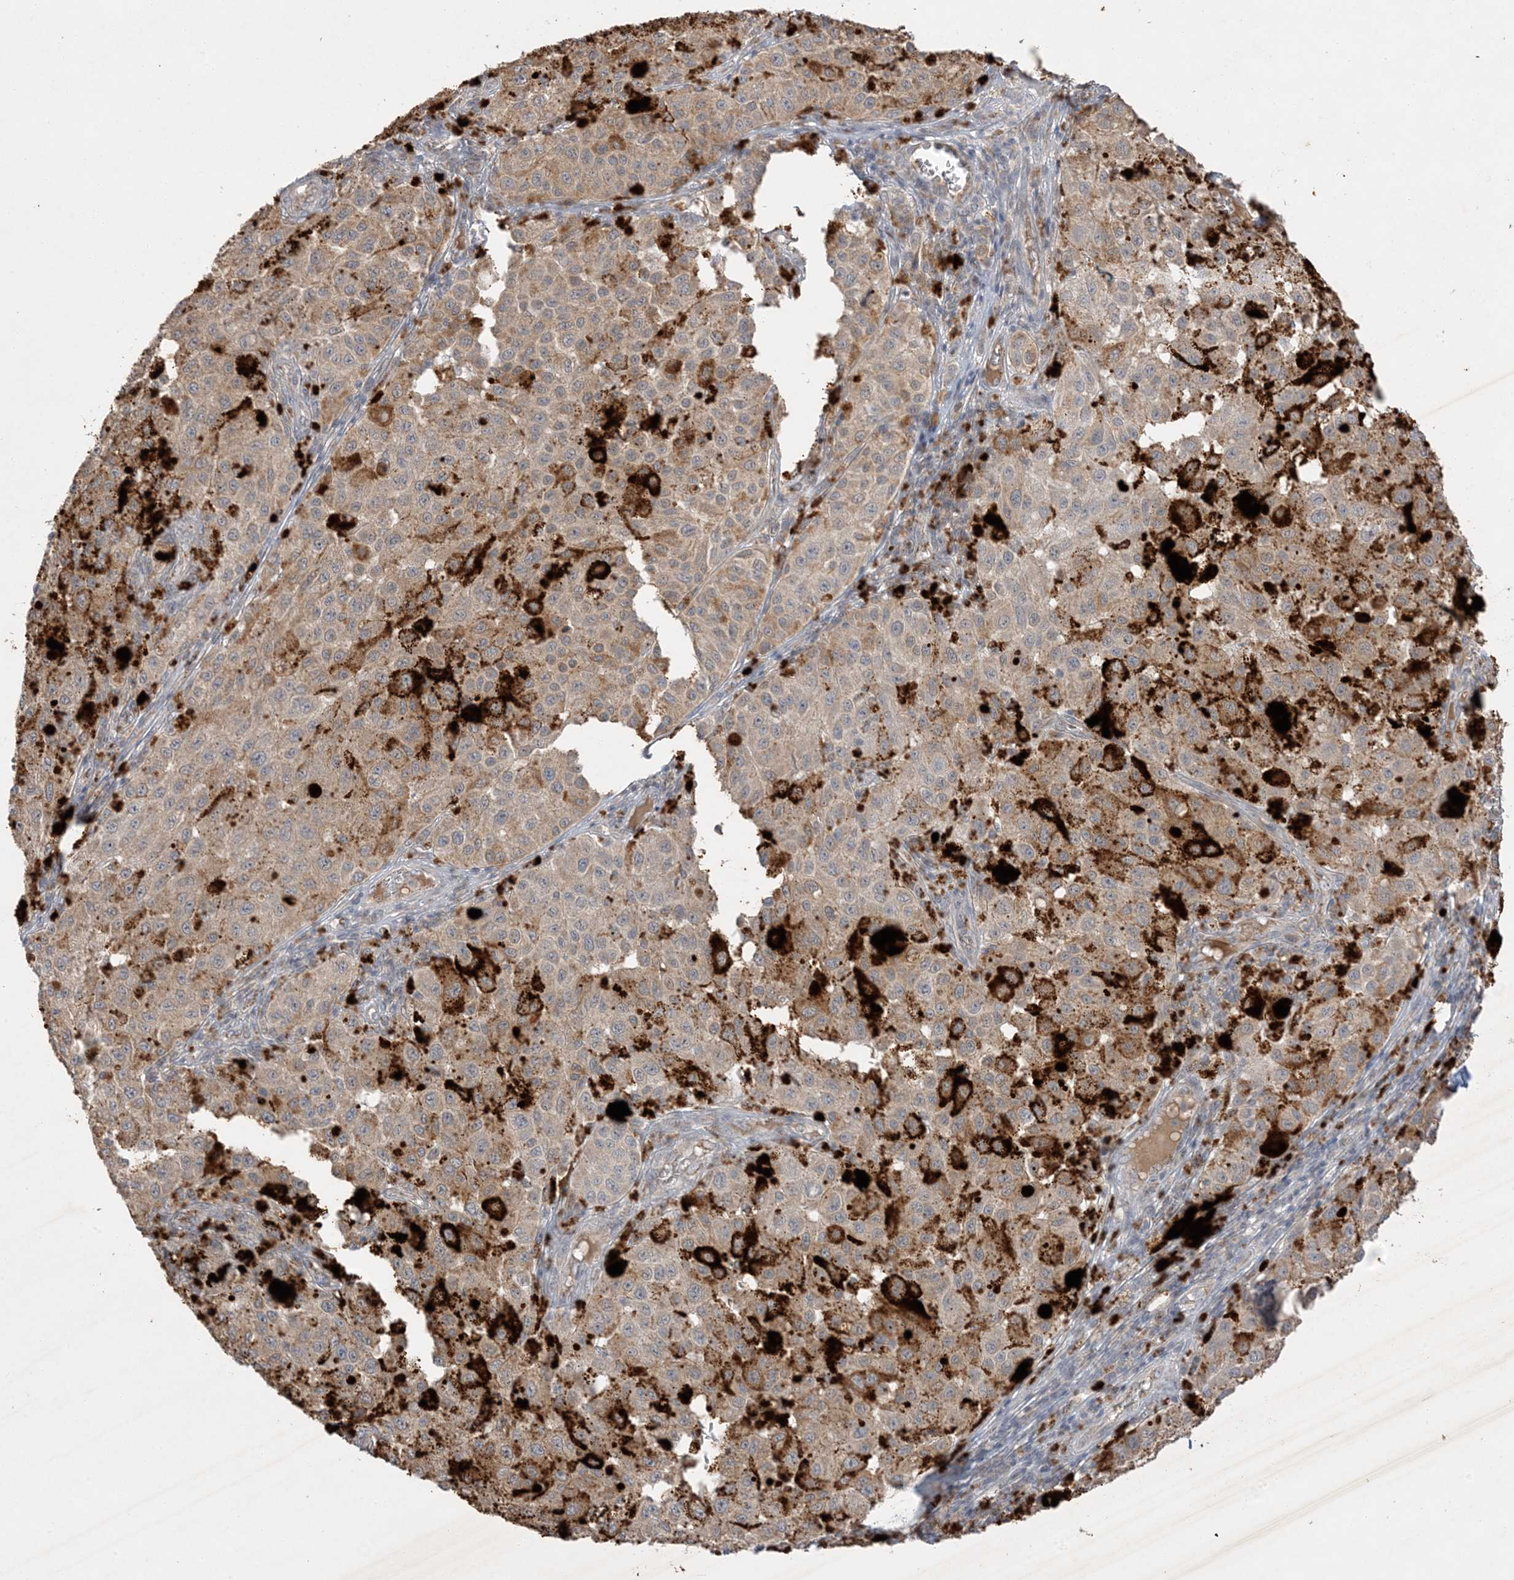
{"staining": {"intensity": "weak", "quantity": ">75%", "location": "cytoplasmic/membranous"}, "tissue": "melanoma", "cell_type": "Tumor cells", "image_type": "cancer", "snomed": [{"axis": "morphology", "description": "Malignant melanoma, NOS"}, {"axis": "topography", "description": "Skin"}], "caption": "Malignant melanoma stained with a brown dye shows weak cytoplasmic/membranous positive expression in about >75% of tumor cells.", "gene": "PRSS36", "patient": {"sex": "female", "age": 64}}